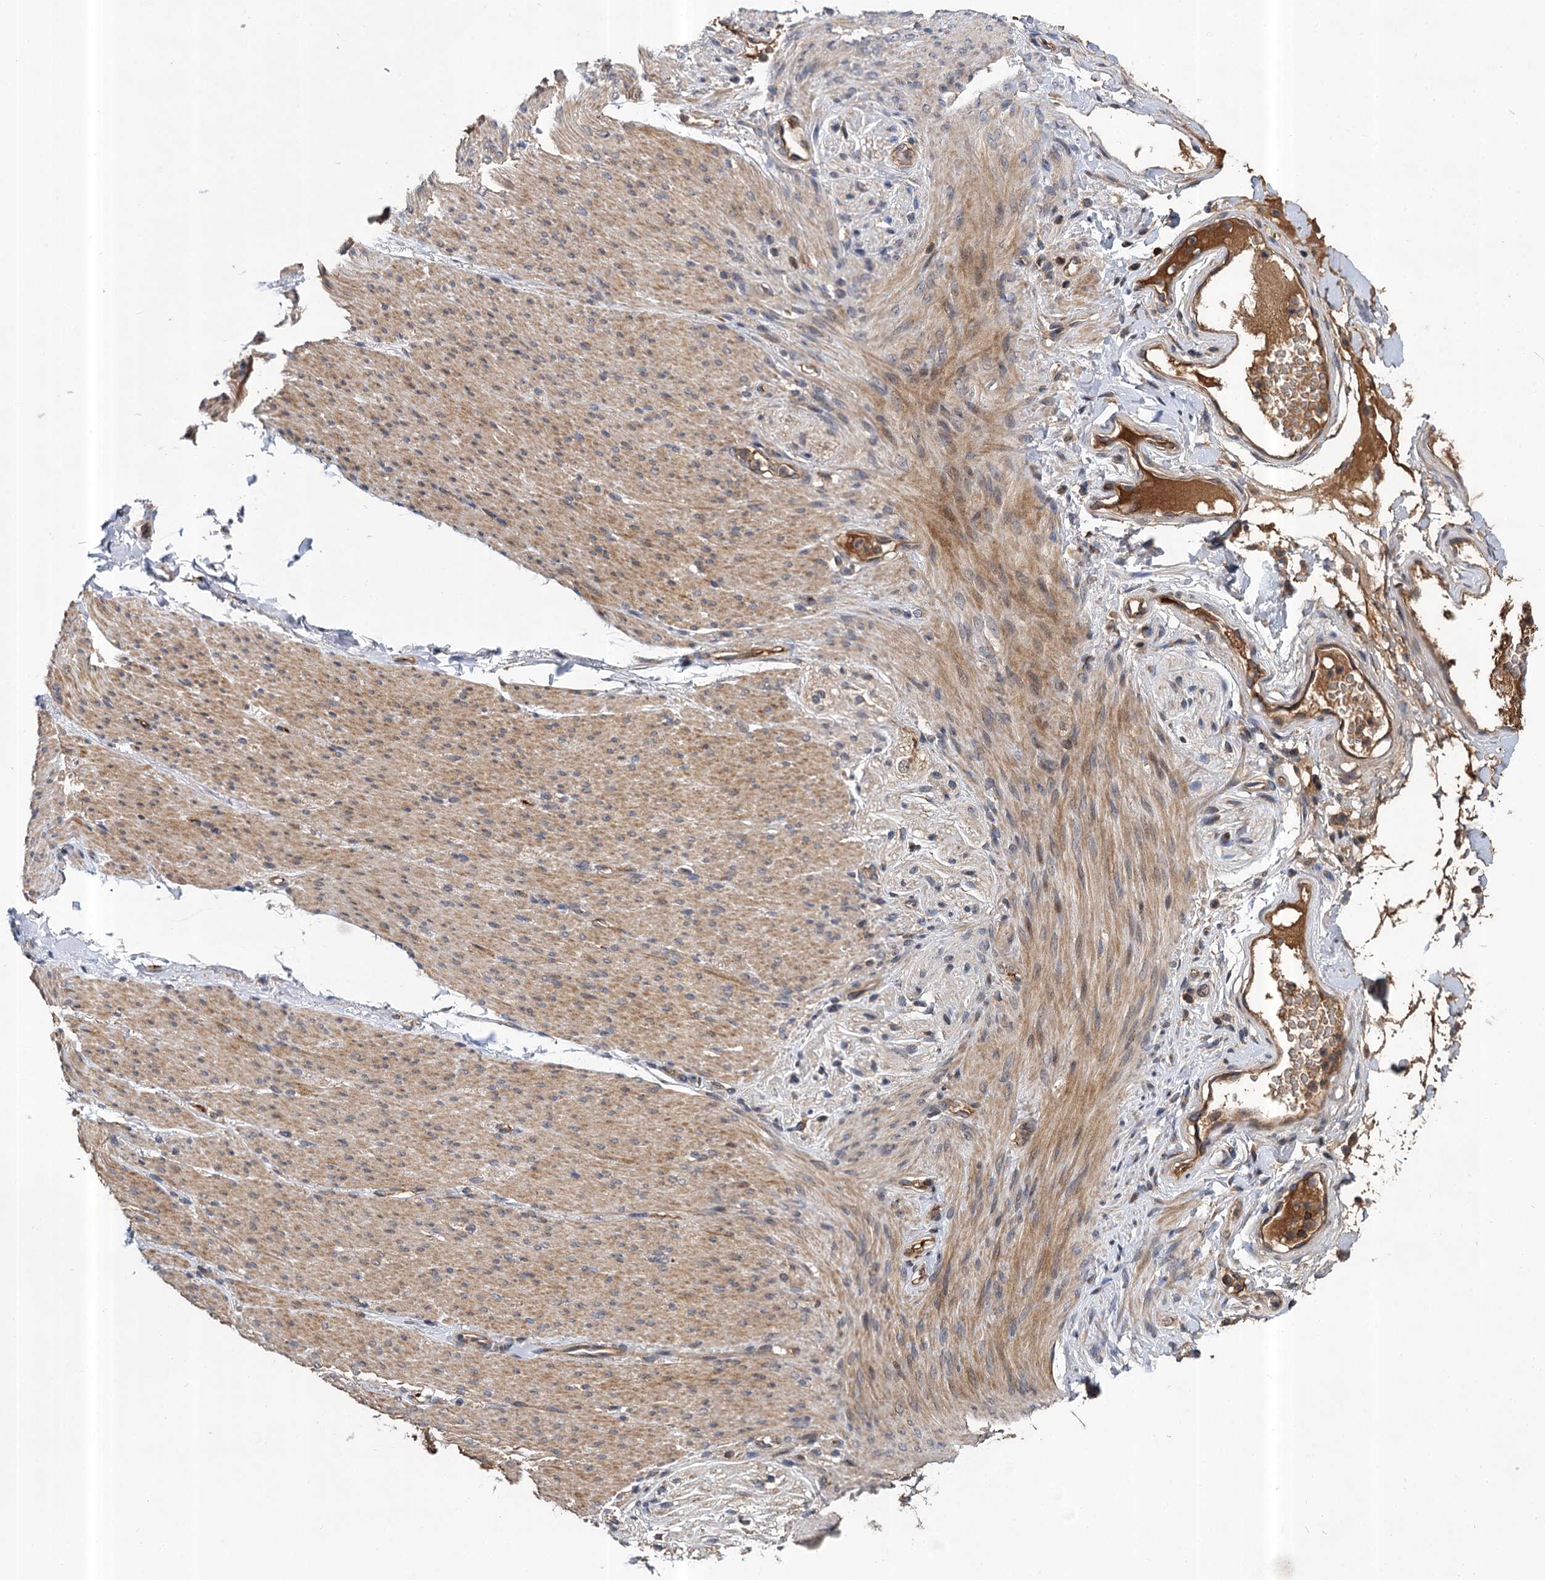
{"staining": {"intensity": "negative", "quantity": "none", "location": "none"}, "tissue": "adipose tissue", "cell_type": "Adipocytes", "image_type": "normal", "snomed": [{"axis": "morphology", "description": "Normal tissue, NOS"}, {"axis": "topography", "description": "Colon"}, {"axis": "topography", "description": "Peripheral nerve tissue"}], "caption": "A high-resolution histopathology image shows immunohistochemistry (IHC) staining of normal adipose tissue, which reveals no significant expression in adipocytes.", "gene": "ABLIM1", "patient": {"sex": "female", "age": 61}}